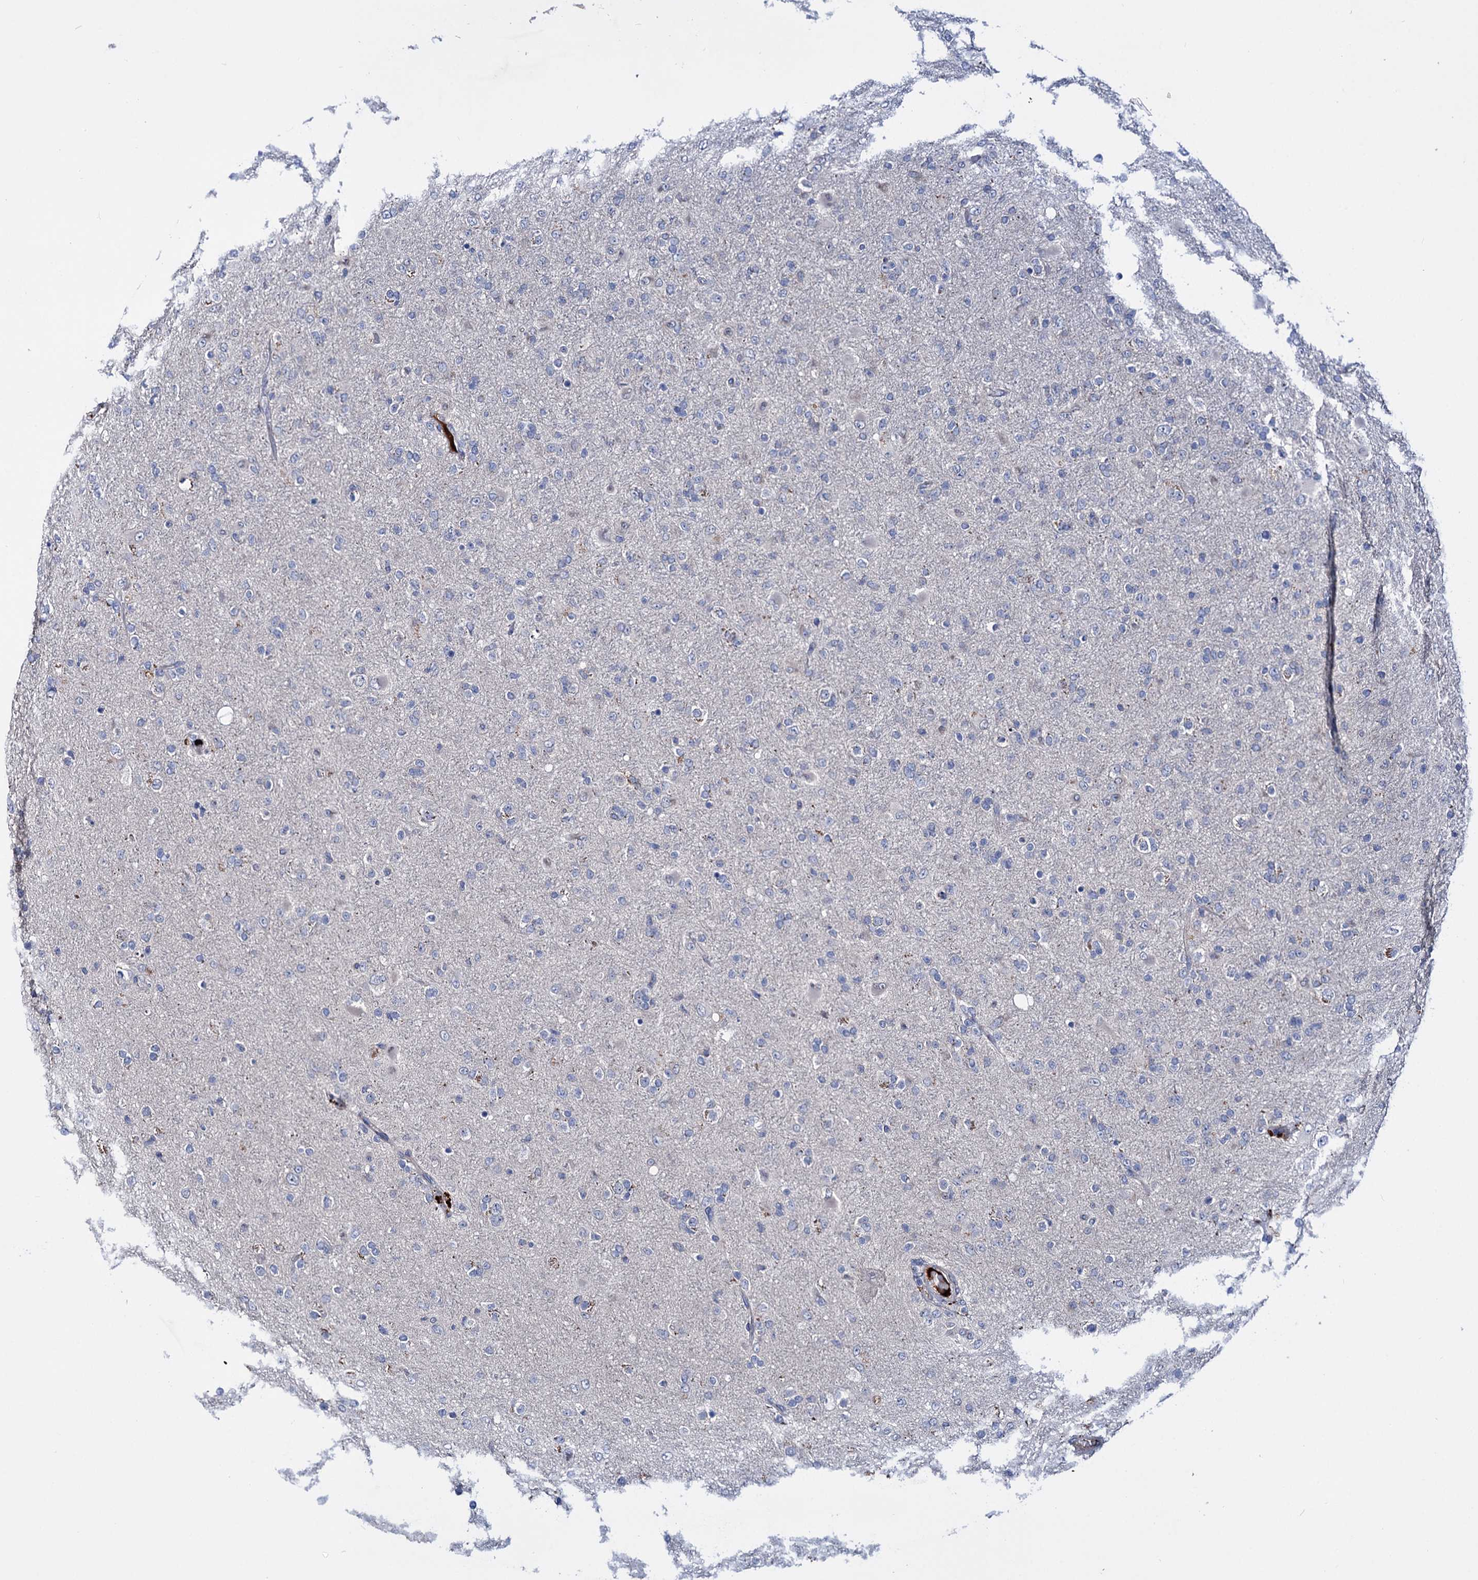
{"staining": {"intensity": "negative", "quantity": "none", "location": "none"}, "tissue": "glioma", "cell_type": "Tumor cells", "image_type": "cancer", "snomed": [{"axis": "morphology", "description": "Glioma, malignant, Low grade"}, {"axis": "topography", "description": "Brain"}], "caption": "This is an IHC histopathology image of glioma. There is no positivity in tumor cells.", "gene": "PPP1R32", "patient": {"sex": "male", "age": 65}}